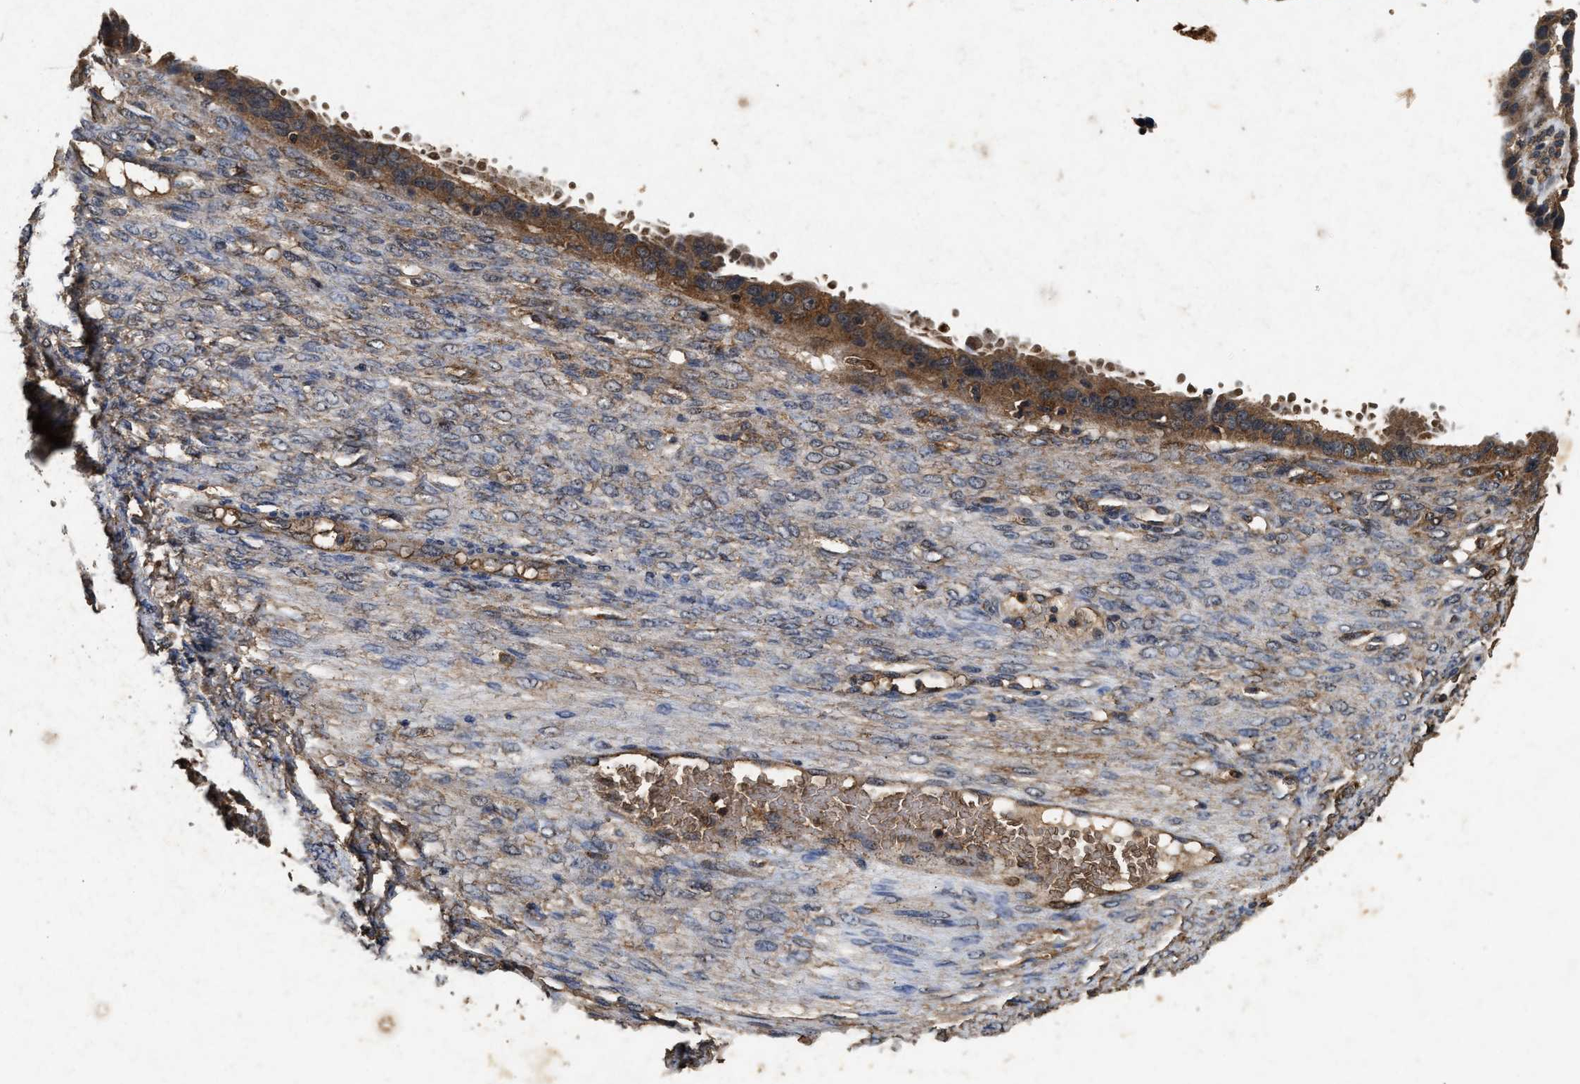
{"staining": {"intensity": "moderate", "quantity": ">75%", "location": "cytoplasmic/membranous"}, "tissue": "ovarian cancer", "cell_type": "Tumor cells", "image_type": "cancer", "snomed": [{"axis": "morphology", "description": "Cystadenocarcinoma, serous, NOS"}, {"axis": "topography", "description": "Ovary"}], "caption": "IHC staining of ovarian cancer, which shows medium levels of moderate cytoplasmic/membranous expression in about >75% of tumor cells indicating moderate cytoplasmic/membranous protein staining. The staining was performed using DAB (brown) for protein detection and nuclei were counterstained in hematoxylin (blue).", "gene": "PDAP1", "patient": {"sex": "female", "age": 58}}